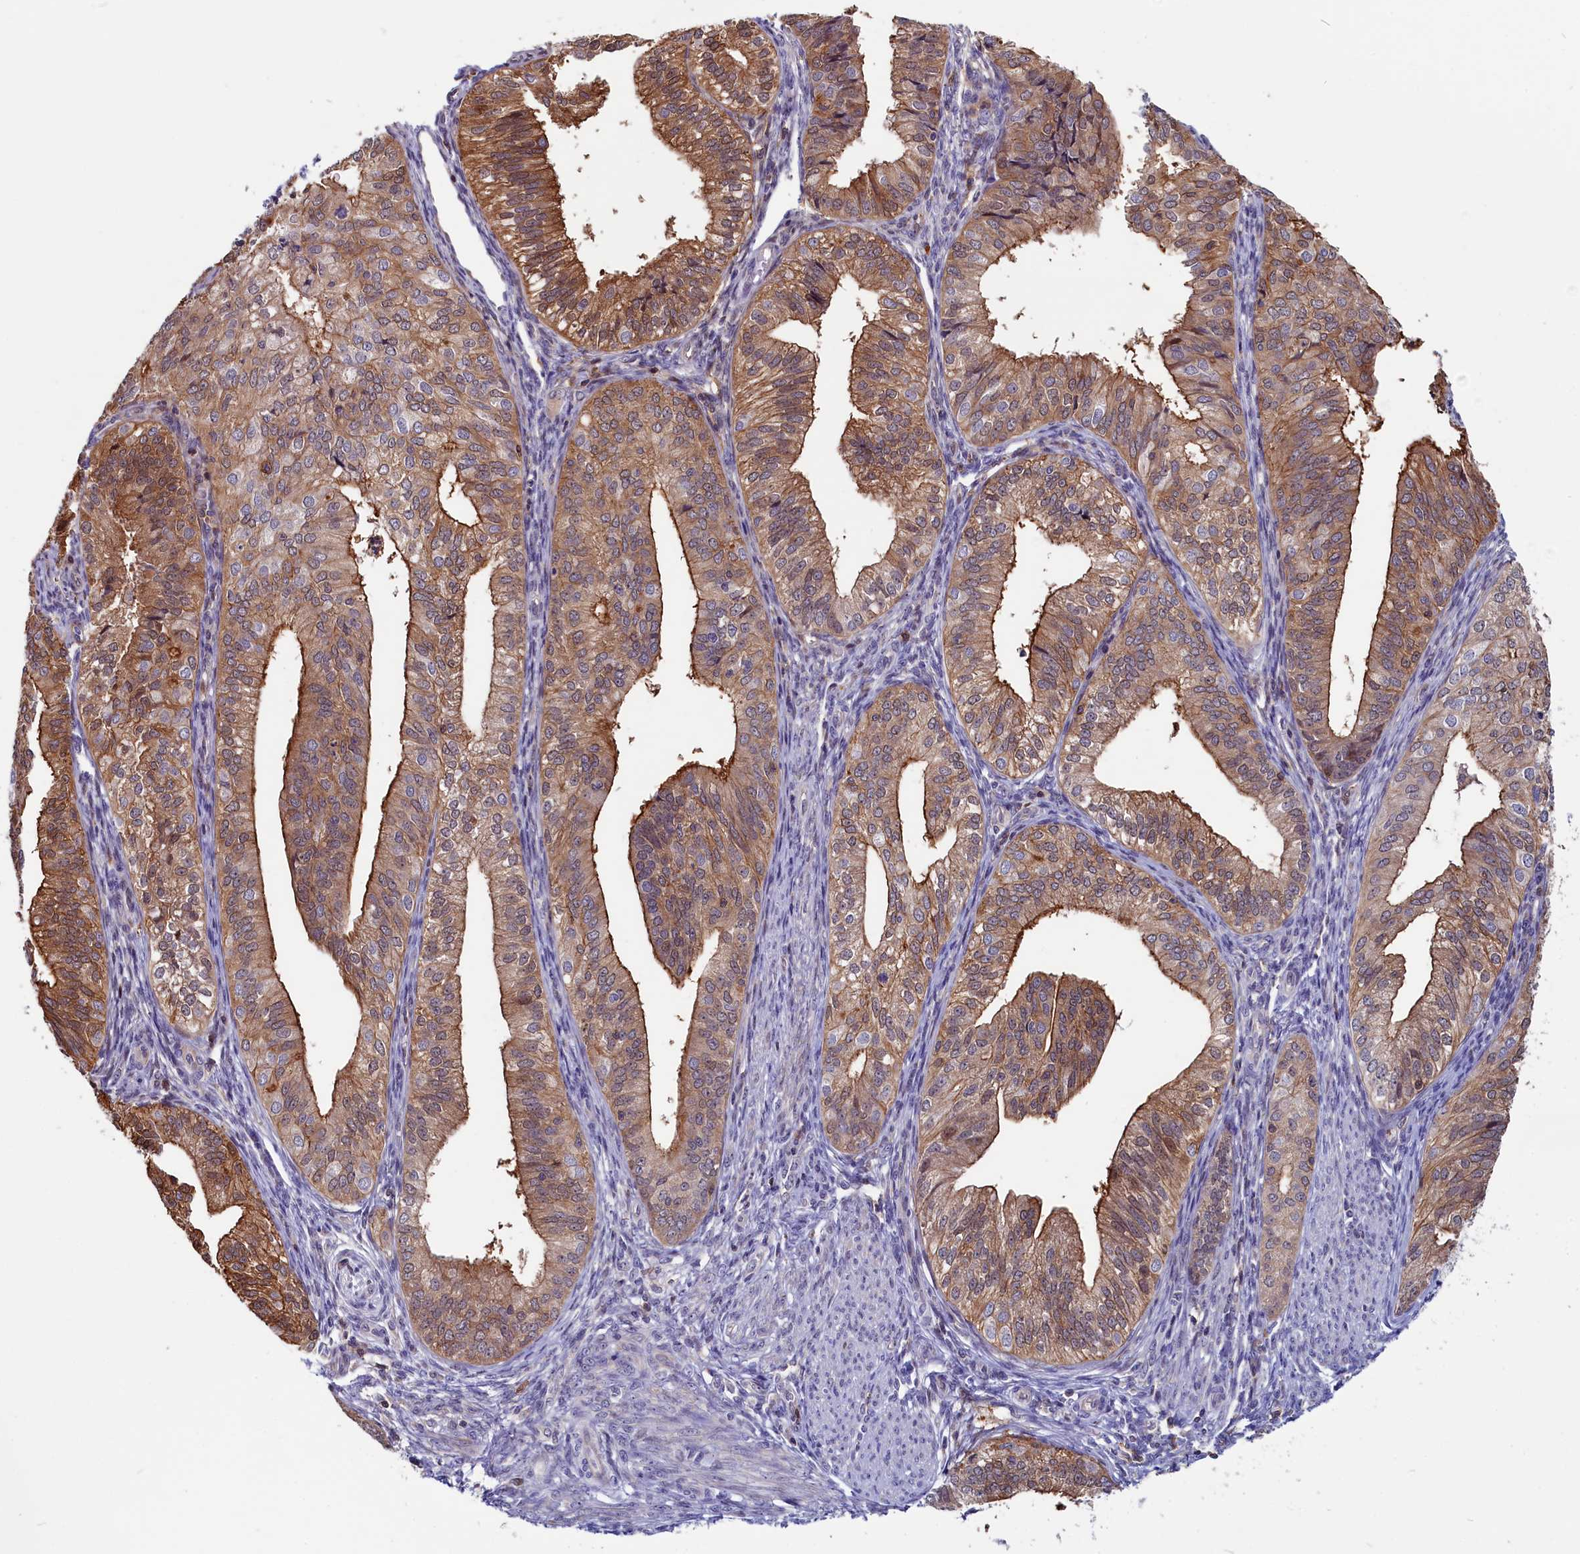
{"staining": {"intensity": "moderate", "quantity": ">75%", "location": "cytoplasmic/membranous"}, "tissue": "endometrial cancer", "cell_type": "Tumor cells", "image_type": "cancer", "snomed": [{"axis": "morphology", "description": "Adenocarcinoma, NOS"}, {"axis": "topography", "description": "Endometrium"}], "caption": "A micrograph of endometrial adenocarcinoma stained for a protein displays moderate cytoplasmic/membranous brown staining in tumor cells.", "gene": "CIAPIN1", "patient": {"sex": "female", "age": 50}}